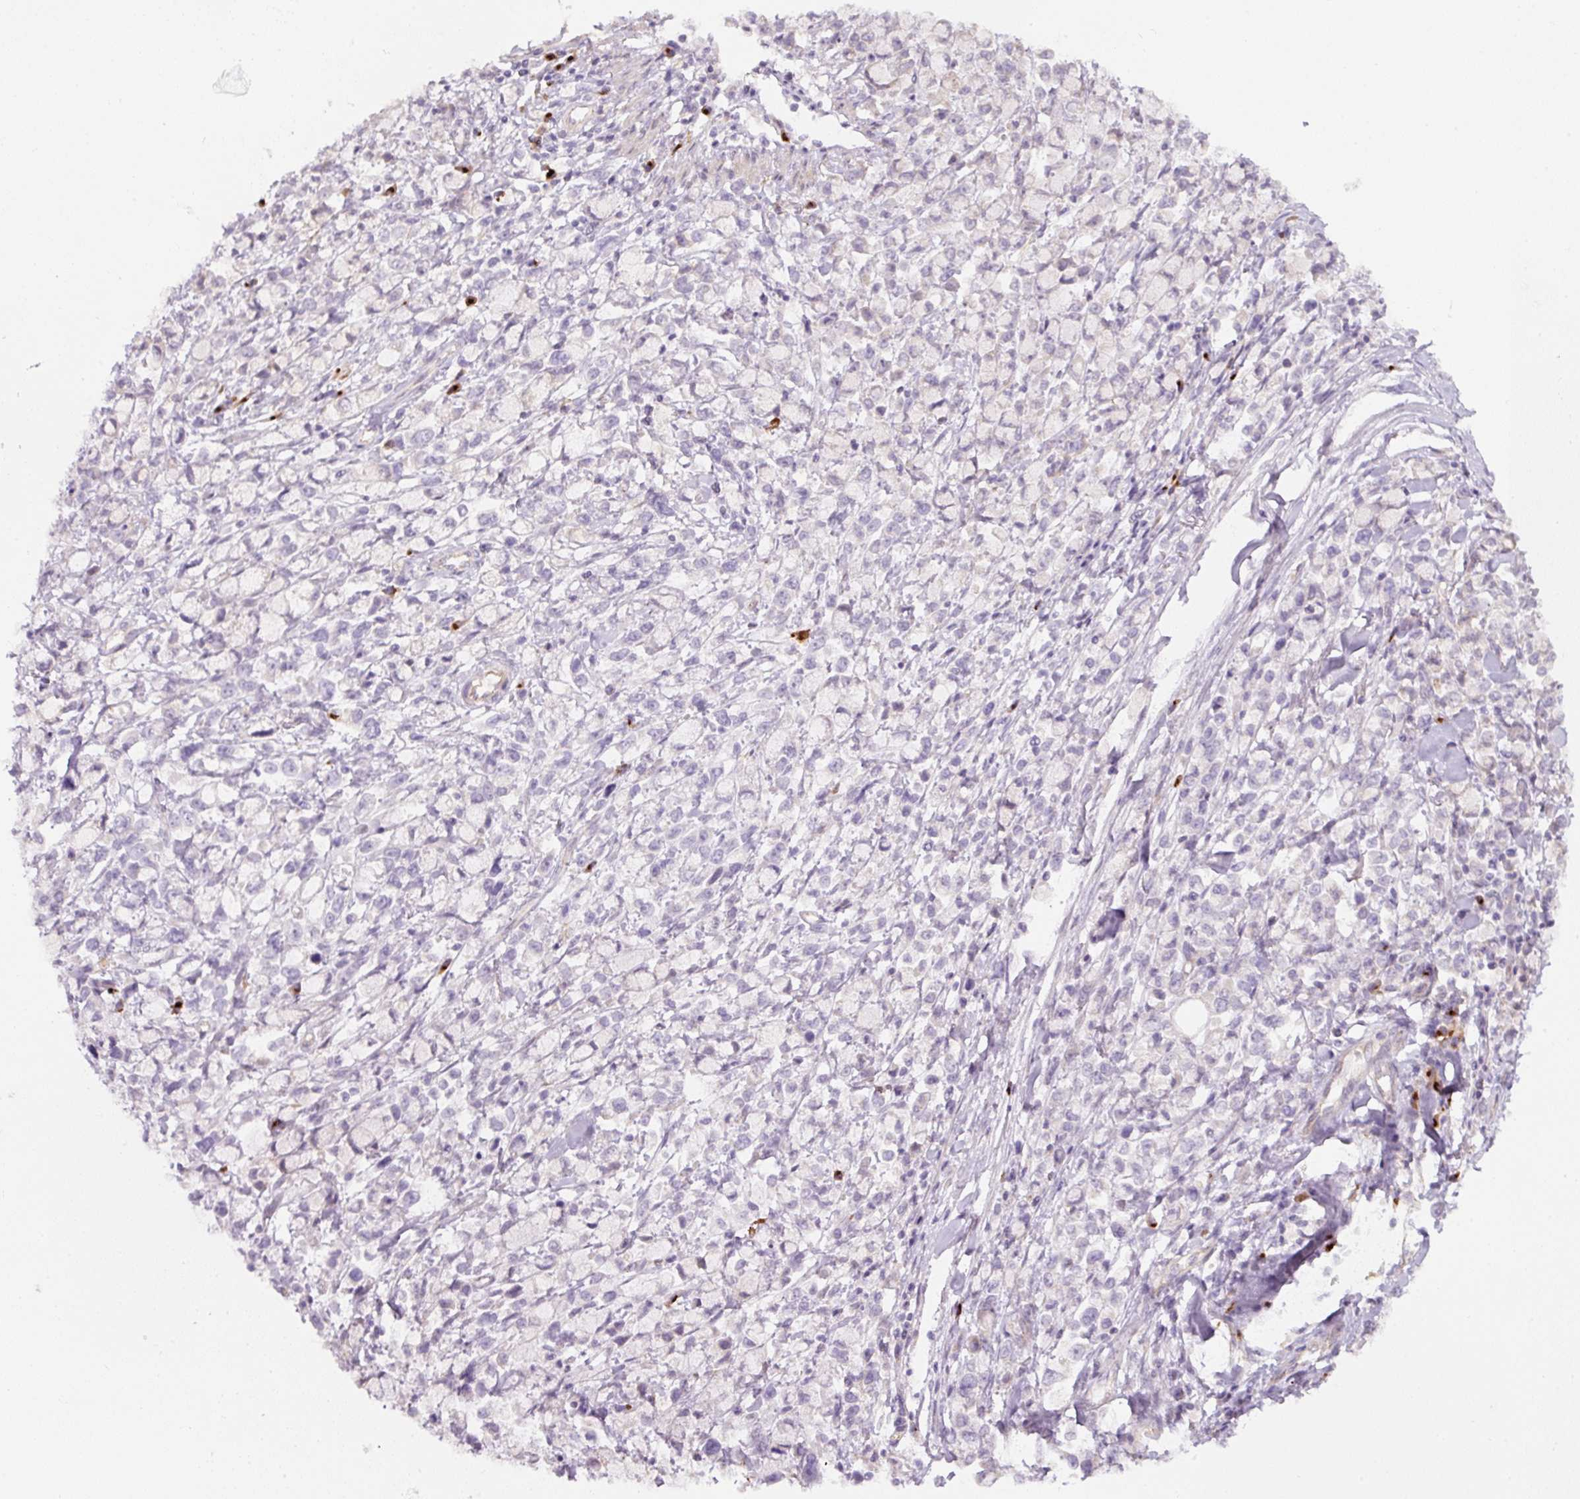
{"staining": {"intensity": "negative", "quantity": "none", "location": "none"}, "tissue": "stomach cancer", "cell_type": "Tumor cells", "image_type": "cancer", "snomed": [{"axis": "morphology", "description": "Adenocarcinoma, NOS"}, {"axis": "topography", "description": "Stomach"}], "caption": "Immunohistochemical staining of adenocarcinoma (stomach) exhibits no significant expression in tumor cells.", "gene": "NBPF11", "patient": {"sex": "female", "age": 81}}